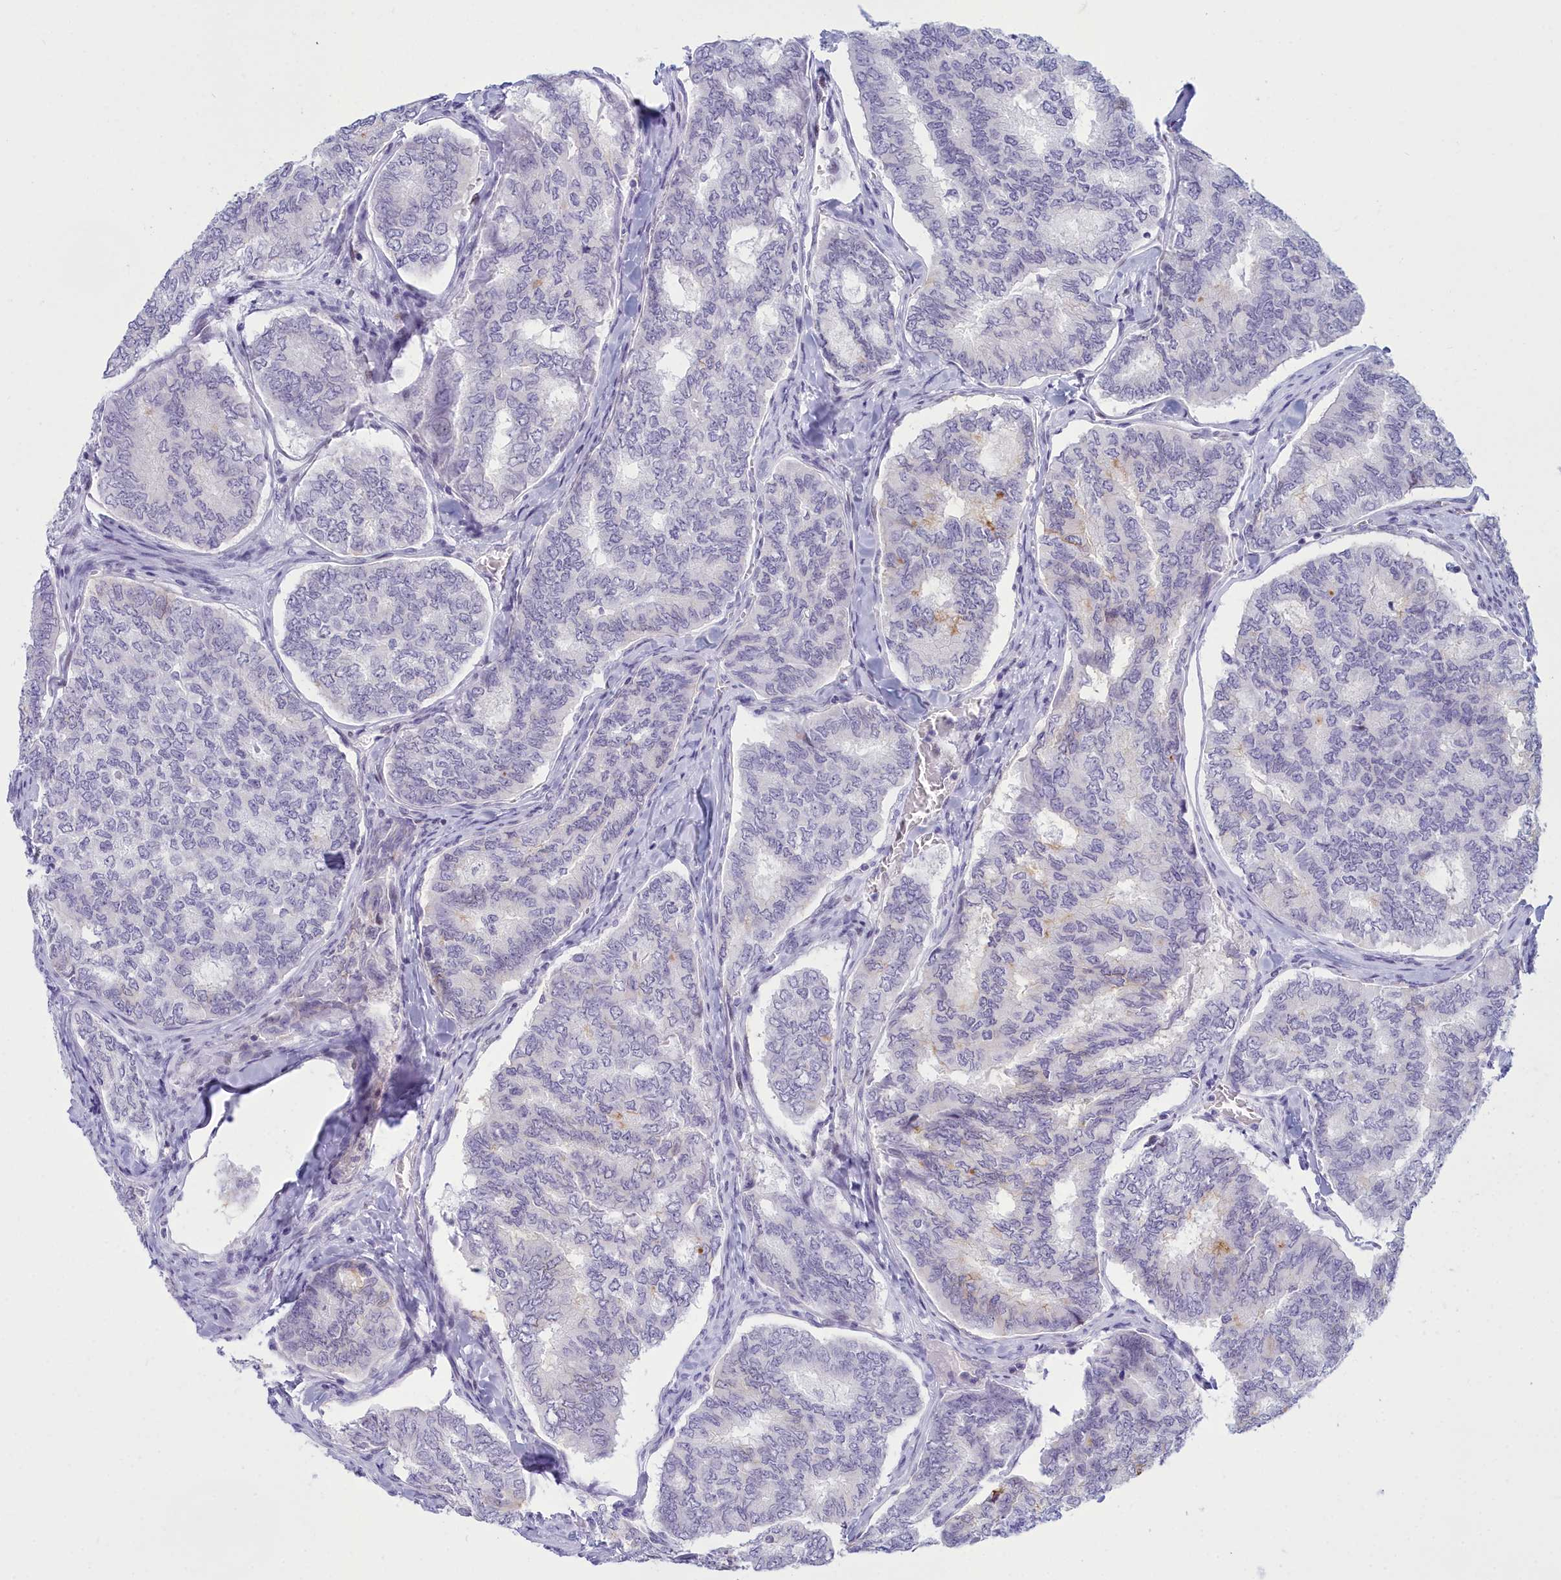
{"staining": {"intensity": "negative", "quantity": "none", "location": "none"}, "tissue": "thyroid cancer", "cell_type": "Tumor cells", "image_type": "cancer", "snomed": [{"axis": "morphology", "description": "Papillary adenocarcinoma, NOS"}, {"axis": "topography", "description": "Thyroid gland"}], "caption": "Photomicrograph shows no significant protein expression in tumor cells of thyroid cancer.", "gene": "SNX20", "patient": {"sex": "female", "age": 35}}